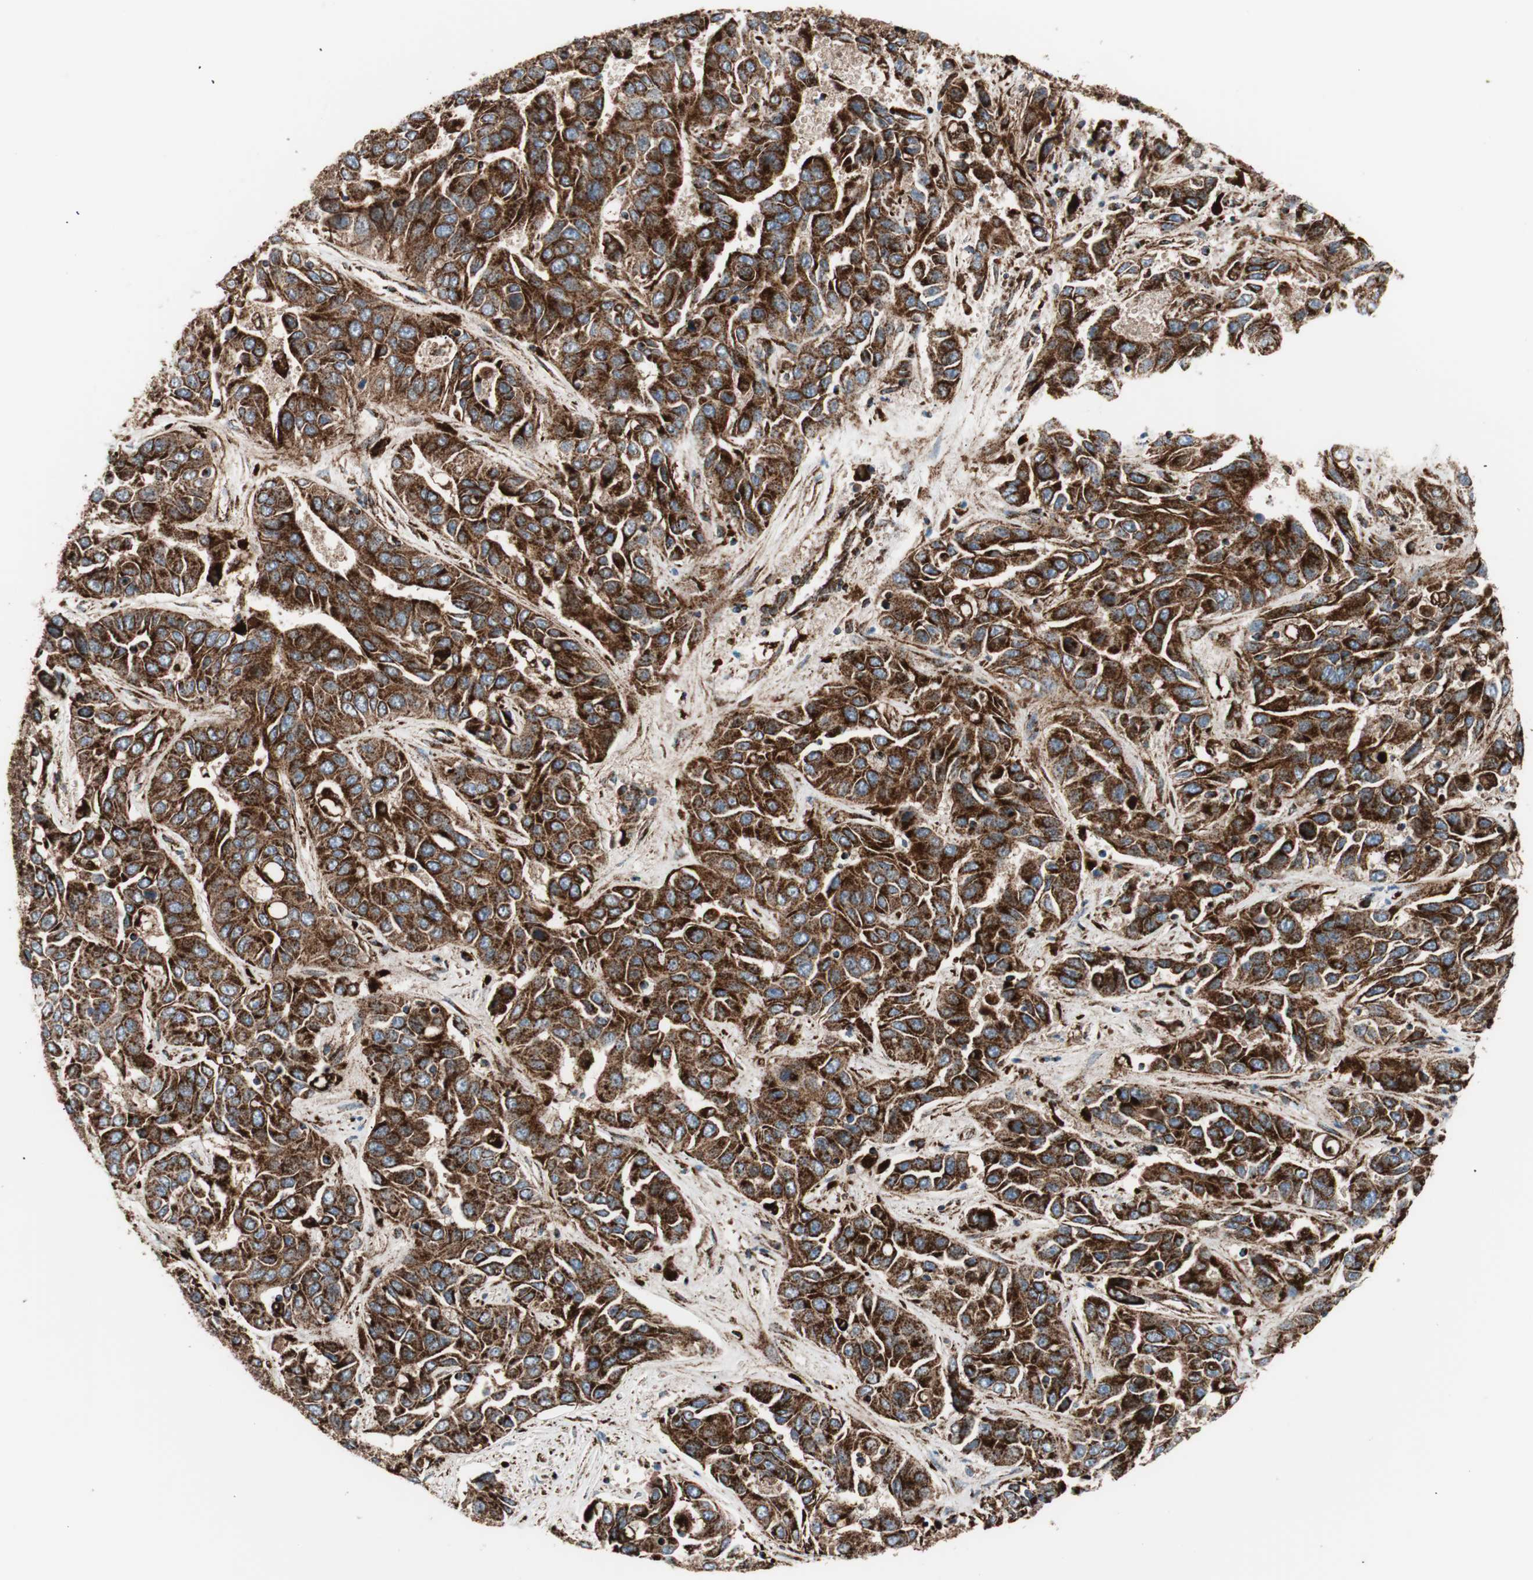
{"staining": {"intensity": "strong", "quantity": ">75%", "location": "cytoplasmic/membranous"}, "tissue": "liver cancer", "cell_type": "Tumor cells", "image_type": "cancer", "snomed": [{"axis": "morphology", "description": "Cholangiocarcinoma"}, {"axis": "topography", "description": "Liver"}], "caption": "This image demonstrates cholangiocarcinoma (liver) stained with immunohistochemistry to label a protein in brown. The cytoplasmic/membranous of tumor cells show strong positivity for the protein. Nuclei are counter-stained blue.", "gene": "LAMP1", "patient": {"sex": "female", "age": 52}}